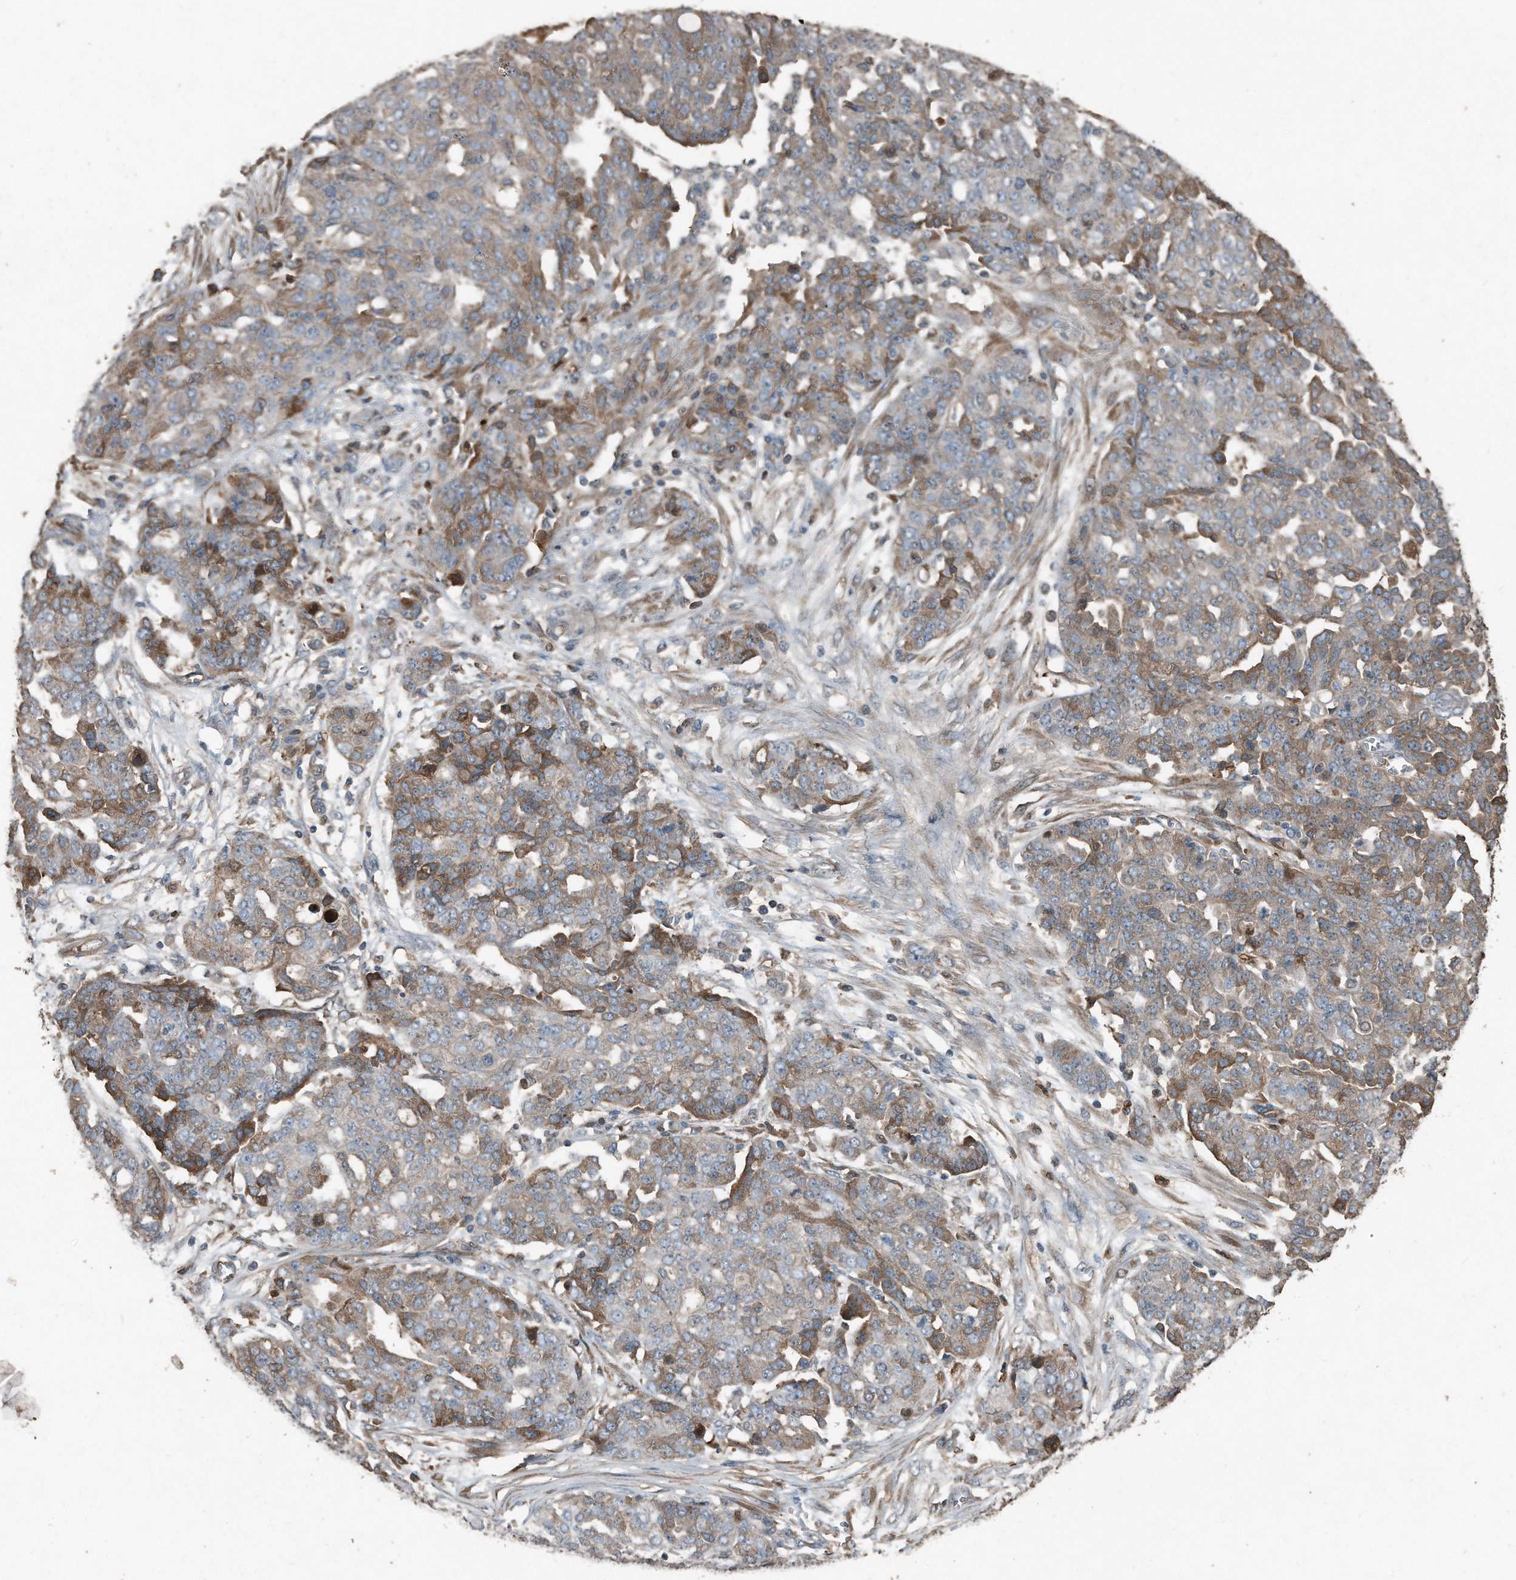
{"staining": {"intensity": "moderate", "quantity": "25%-75%", "location": "cytoplasmic/membranous"}, "tissue": "ovarian cancer", "cell_type": "Tumor cells", "image_type": "cancer", "snomed": [{"axis": "morphology", "description": "Cystadenocarcinoma, serous, NOS"}, {"axis": "topography", "description": "Soft tissue"}, {"axis": "topography", "description": "Ovary"}], "caption": "Immunohistochemistry (IHC) image of neoplastic tissue: human serous cystadenocarcinoma (ovarian) stained using immunohistochemistry (IHC) displays medium levels of moderate protein expression localized specifically in the cytoplasmic/membranous of tumor cells, appearing as a cytoplasmic/membranous brown color.", "gene": "C9", "patient": {"sex": "female", "age": 57}}